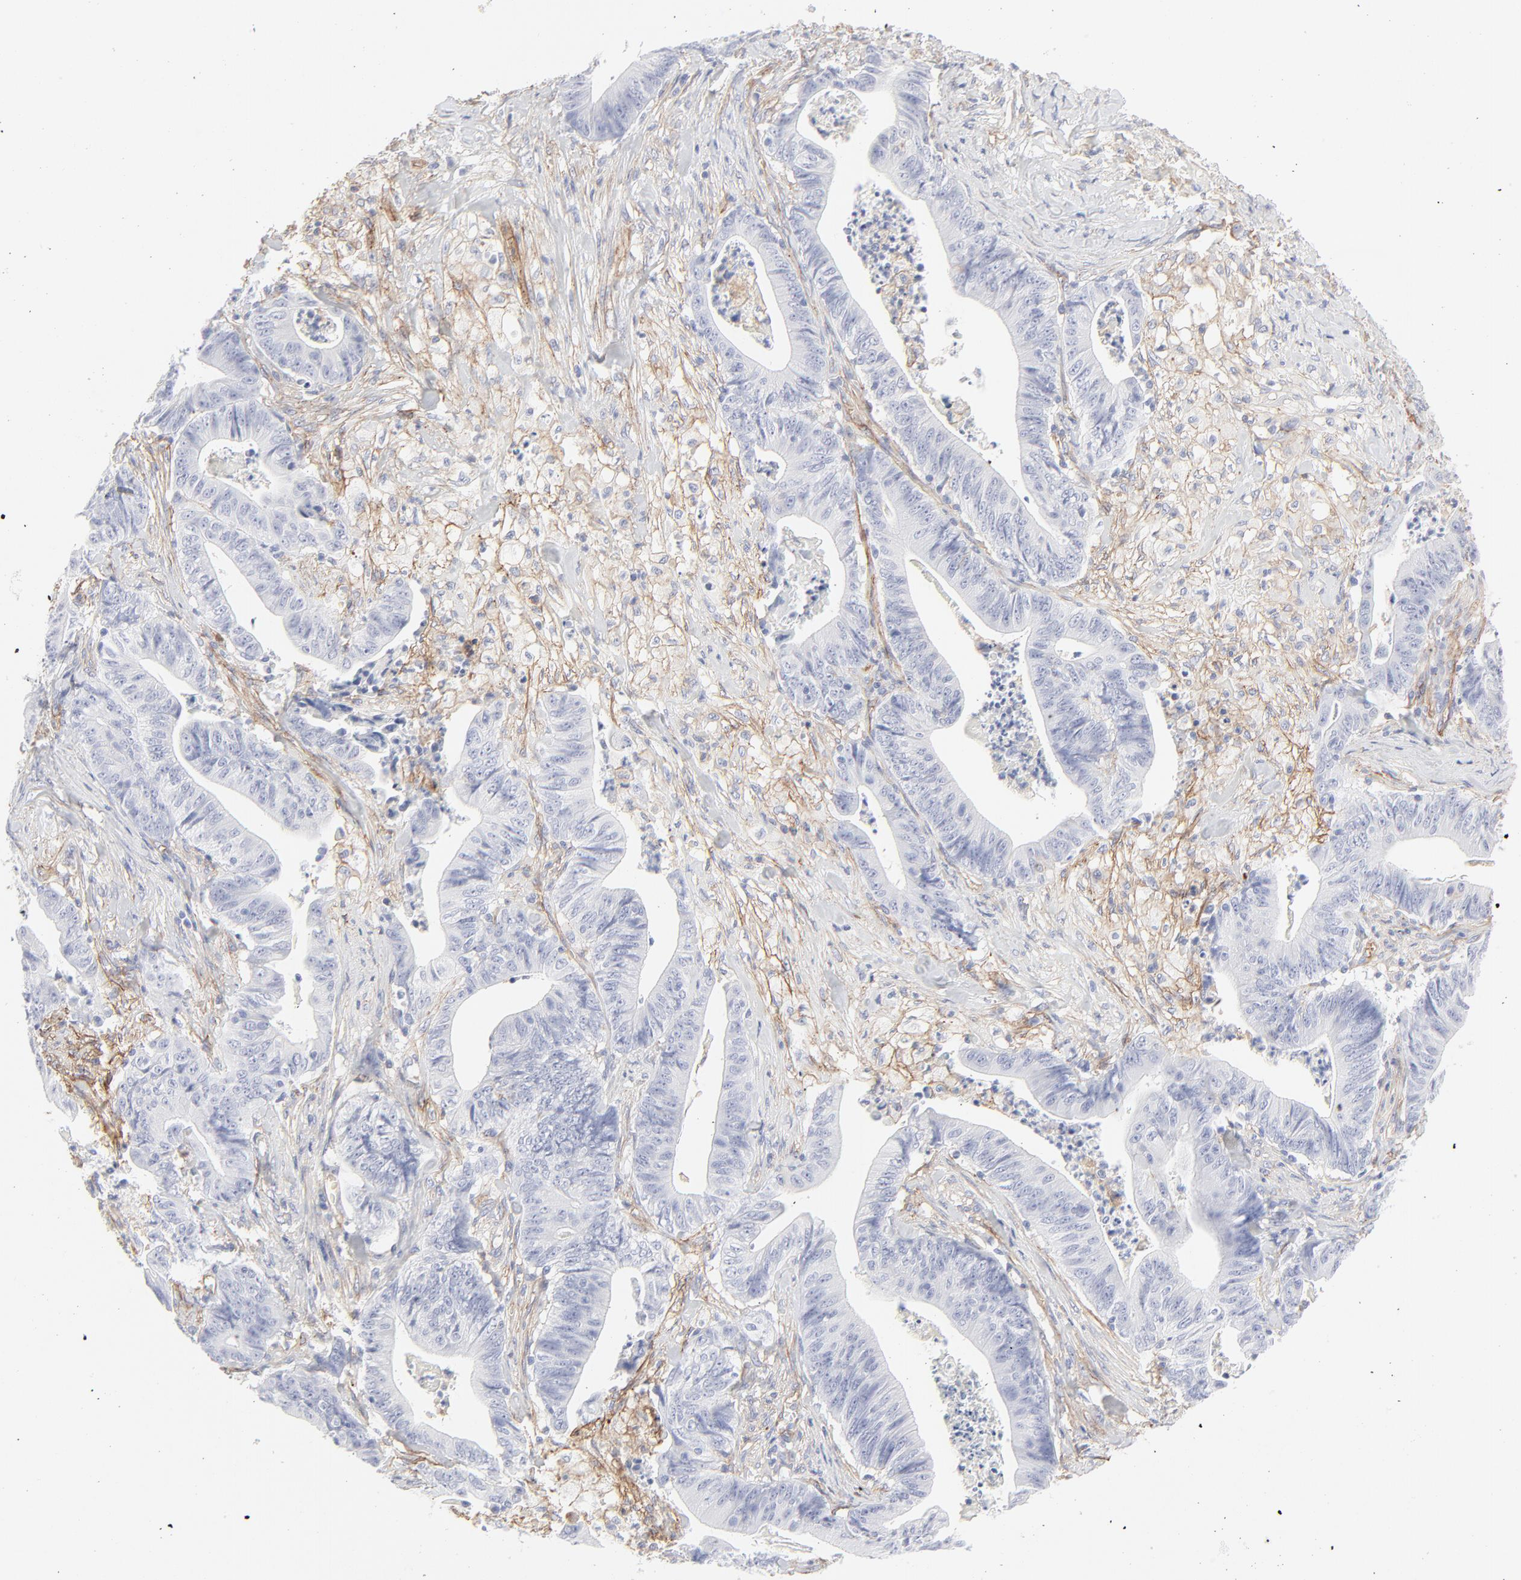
{"staining": {"intensity": "negative", "quantity": "none", "location": "none"}, "tissue": "stomach cancer", "cell_type": "Tumor cells", "image_type": "cancer", "snomed": [{"axis": "morphology", "description": "Adenocarcinoma, NOS"}, {"axis": "topography", "description": "Stomach, lower"}], "caption": "DAB immunohistochemical staining of human stomach adenocarcinoma reveals no significant staining in tumor cells.", "gene": "ITGA5", "patient": {"sex": "female", "age": 86}}